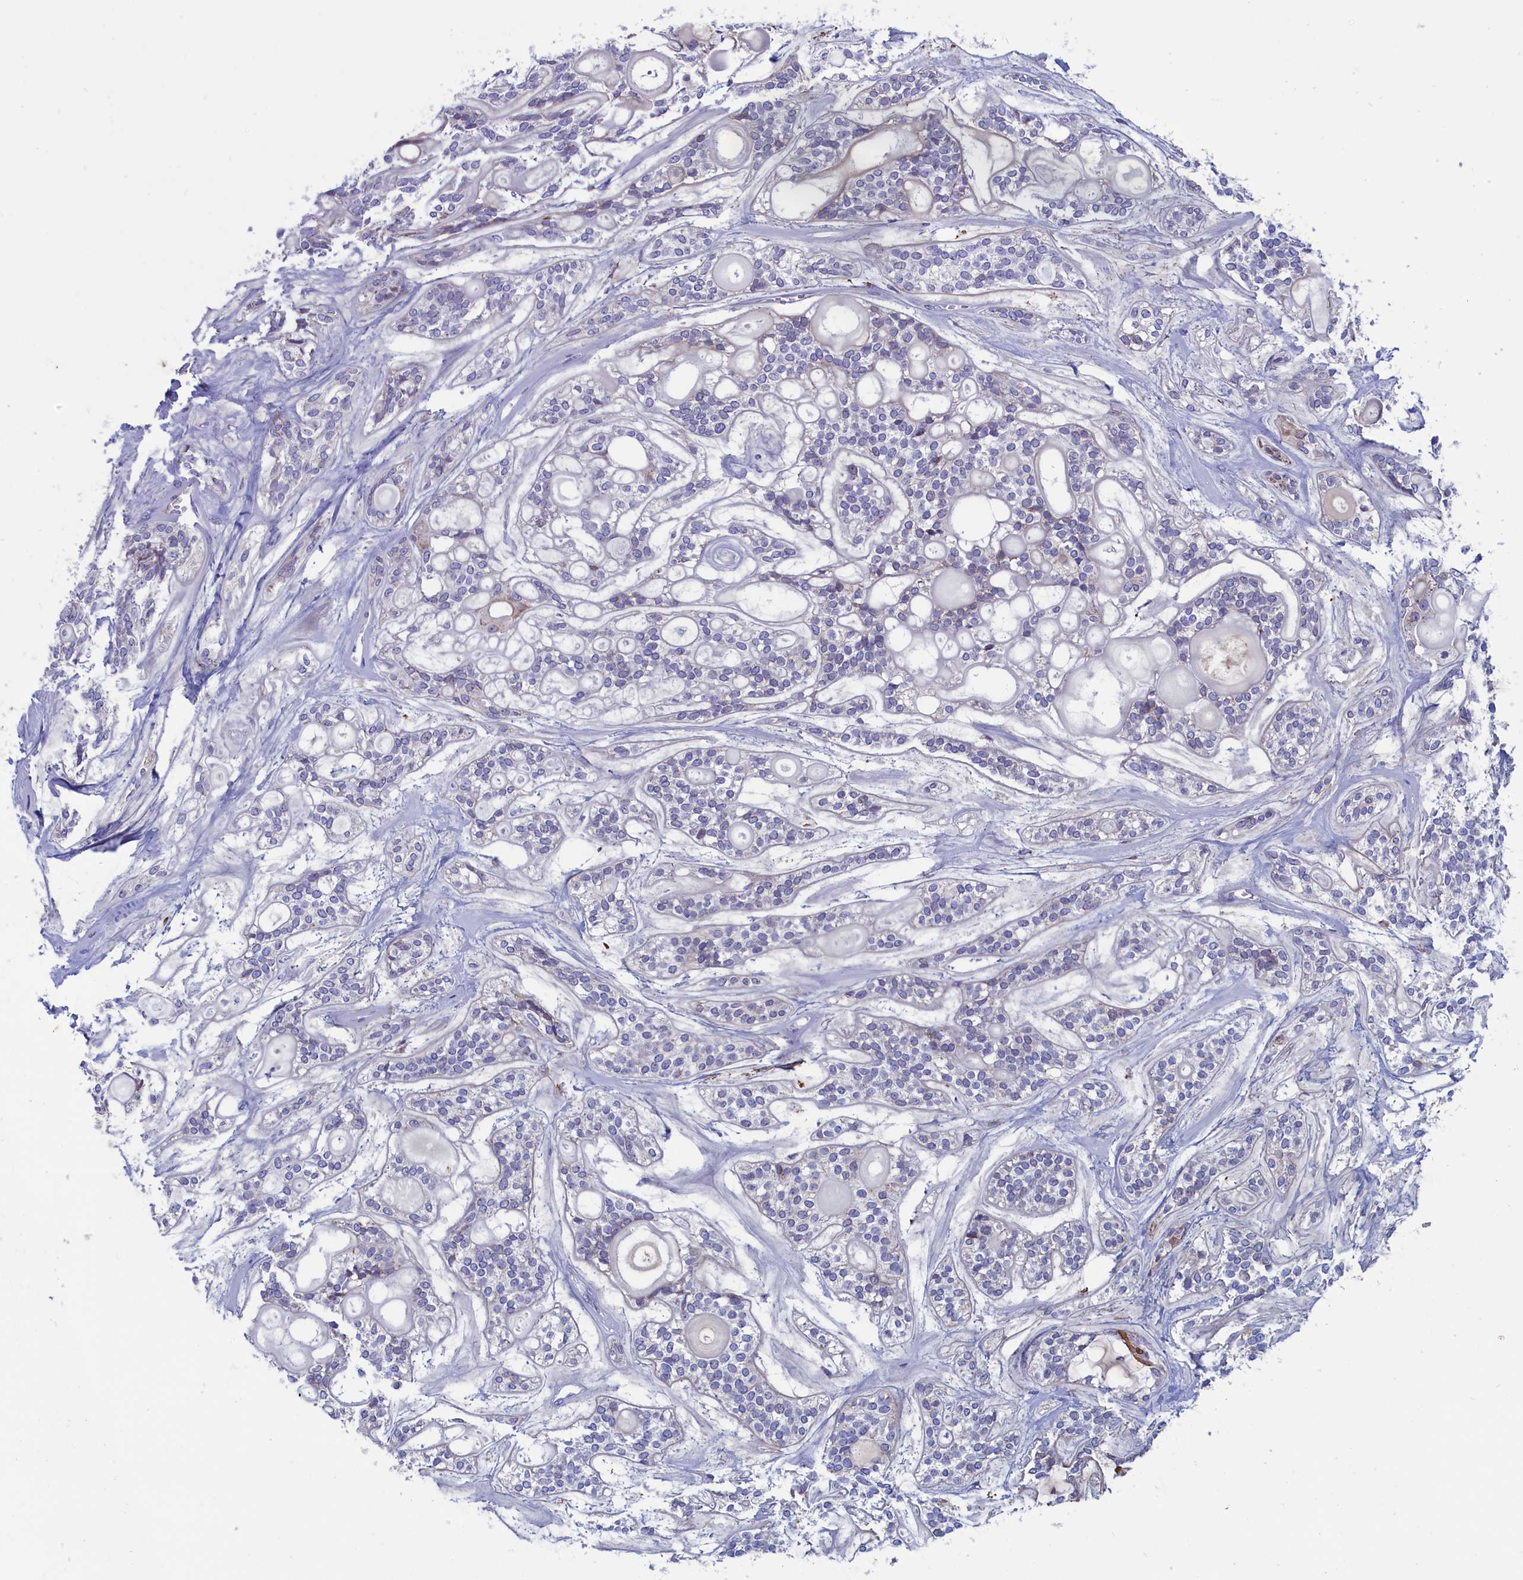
{"staining": {"intensity": "negative", "quantity": "none", "location": "none"}, "tissue": "head and neck cancer", "cell_type": "Tumor cells", "image_type": "cancer", "snomed": [{"axis": "morphology", "description": "Adenocarcinoma, NOS"}, {"axis": "topography", "description": "Head-Neck"}], "caption": "High power microscopy image of an immunohistochemistry (IHC) image of head and neck cancer (adenocarcinoma), revealing no significant positivity in tumor cells.", "gene": "NIBAN3", "patient": {"sex": "male", "age": 66}}